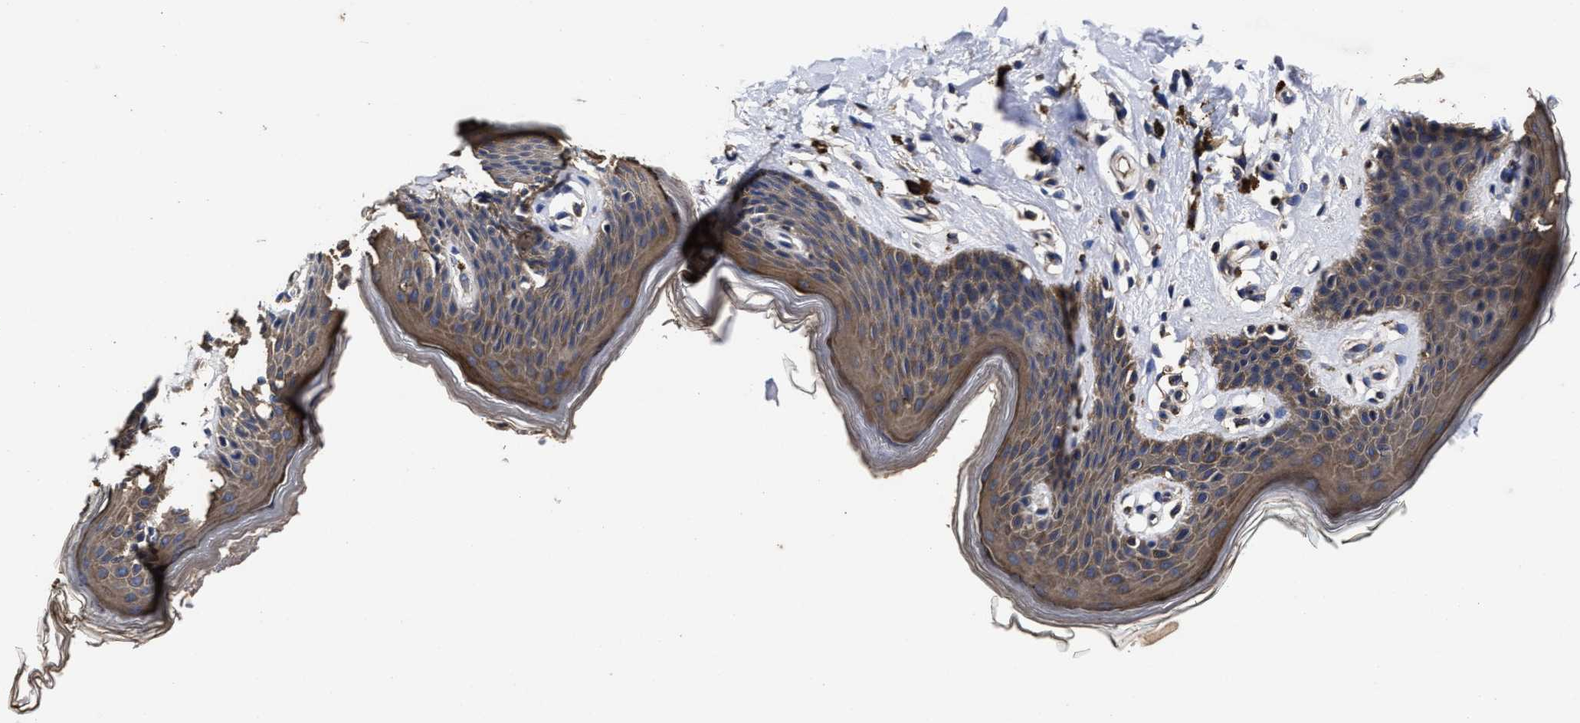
{"staining": {"intensity": "moderate", "quantity": ">75%", "location": "cytoplasmic/membranous"}, "tissue": "skin", "cell_type": "Epidermal cells", "image_type": "normal", "snomed": [{"axis": "morphology", "description": "Normal tissue, NOS"}, {"axis": "topography", "description": "Vulva"}], "caption": "IHC histopathology image of unremarkable skin stained for a protein (brown), which reveals medium levels of moderate cytoplasmic/membranous staining in about >75% of epidermal cells.", "gene": "AVEN", "patient": {"sex": "female", "age": 66}}